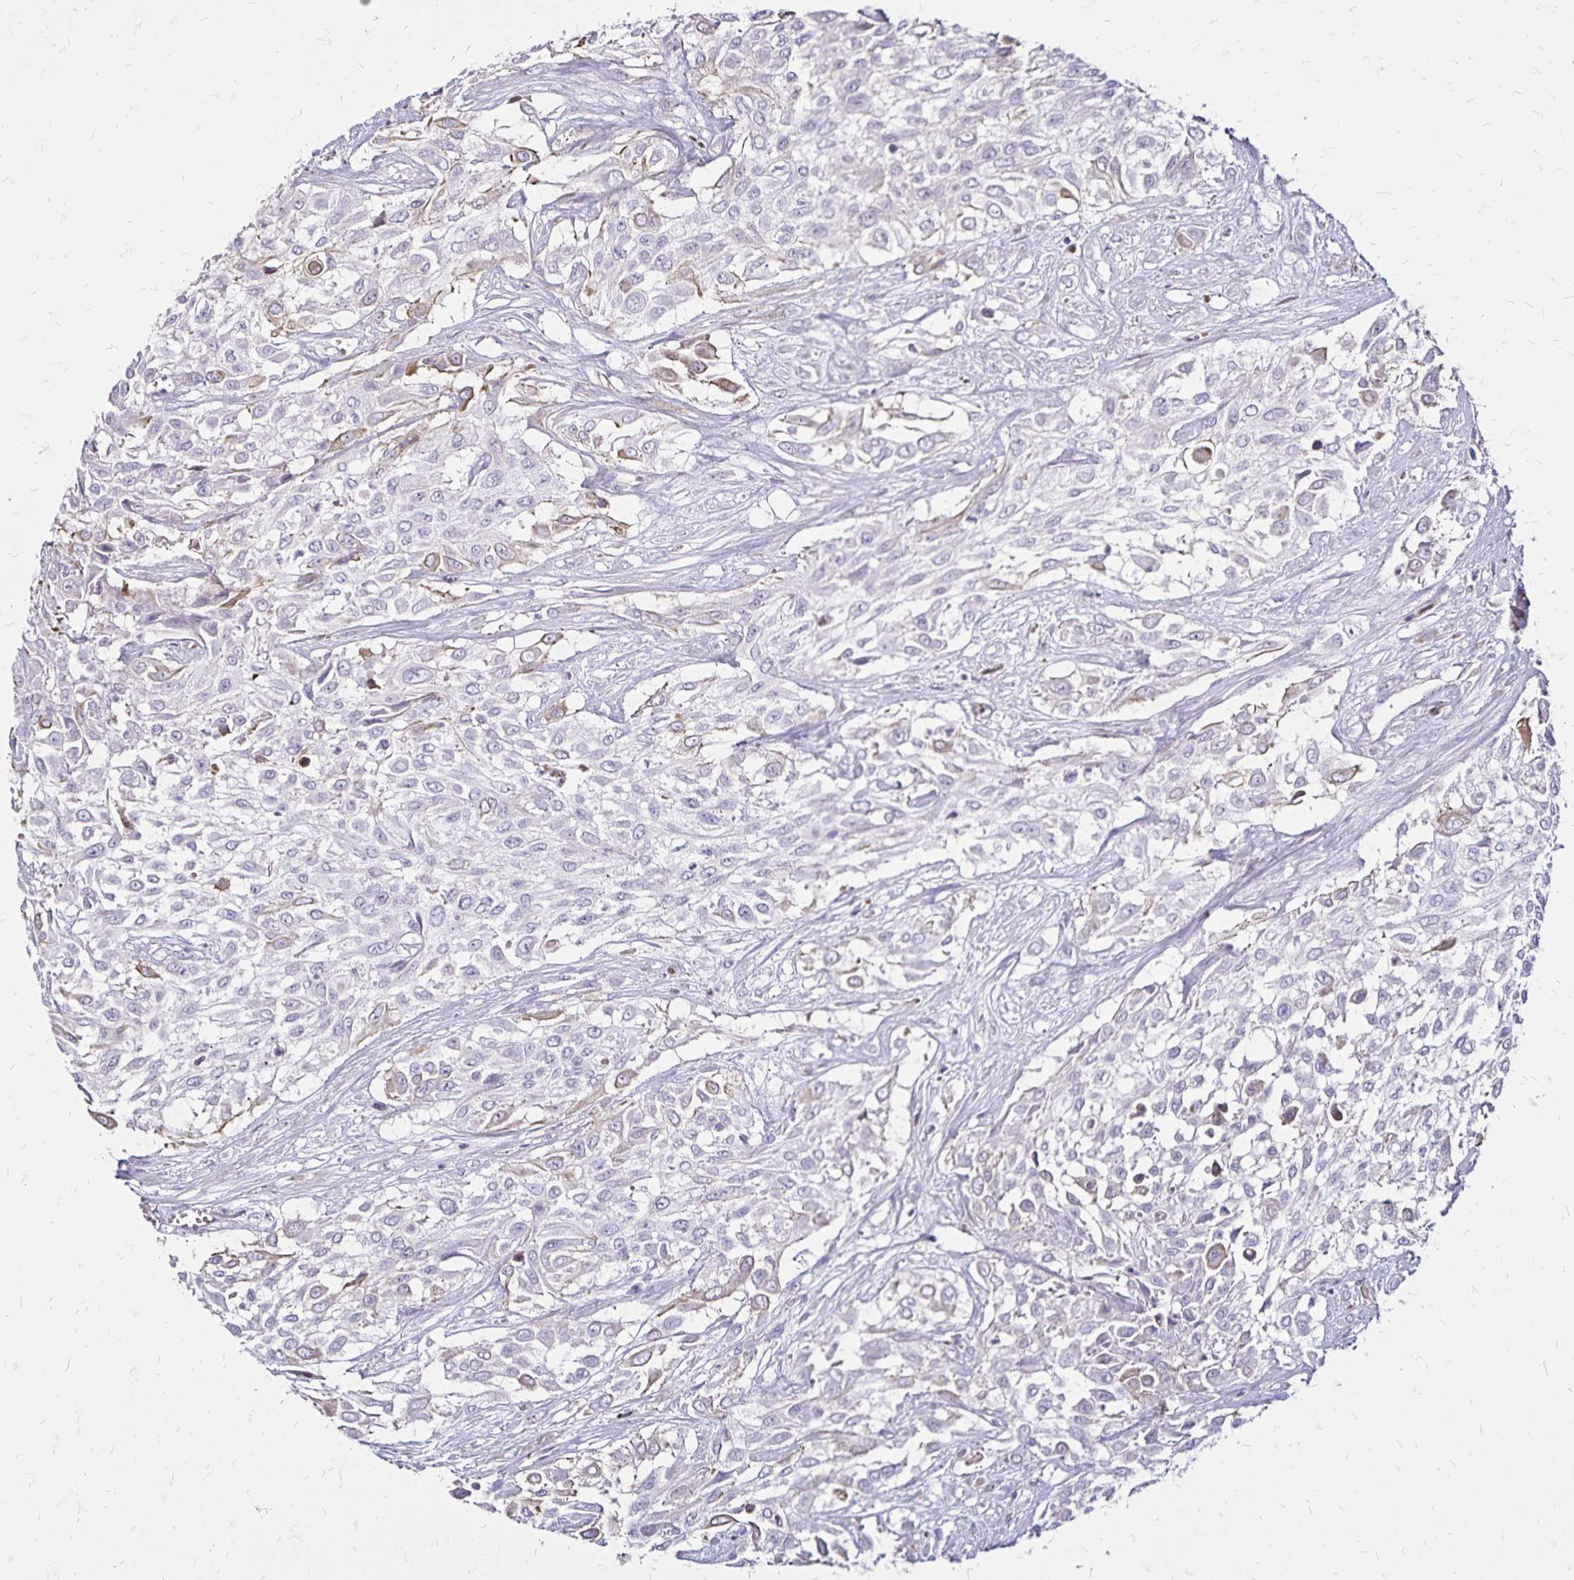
{"staining": {"intensity": "weak", "quantity": "<25%", "location": "cytoplasmic/membranous"}, "tissue": "urothelial cancer", "cell_type": "Tumor cells", "image_type": "cancer", "snomed": [{"axis": "morphology", "description": "Urothelial carcinoma, High grade"}, {"axis": "topography", "description": "Urinary bladder"}], "caption": "Immunohistochemical staining of human urothelial carcinoma (high-grade) shows no significant staining in tumor cells.", "gene": "KISS1", "patient": {"sex": "male", "age": 57}}